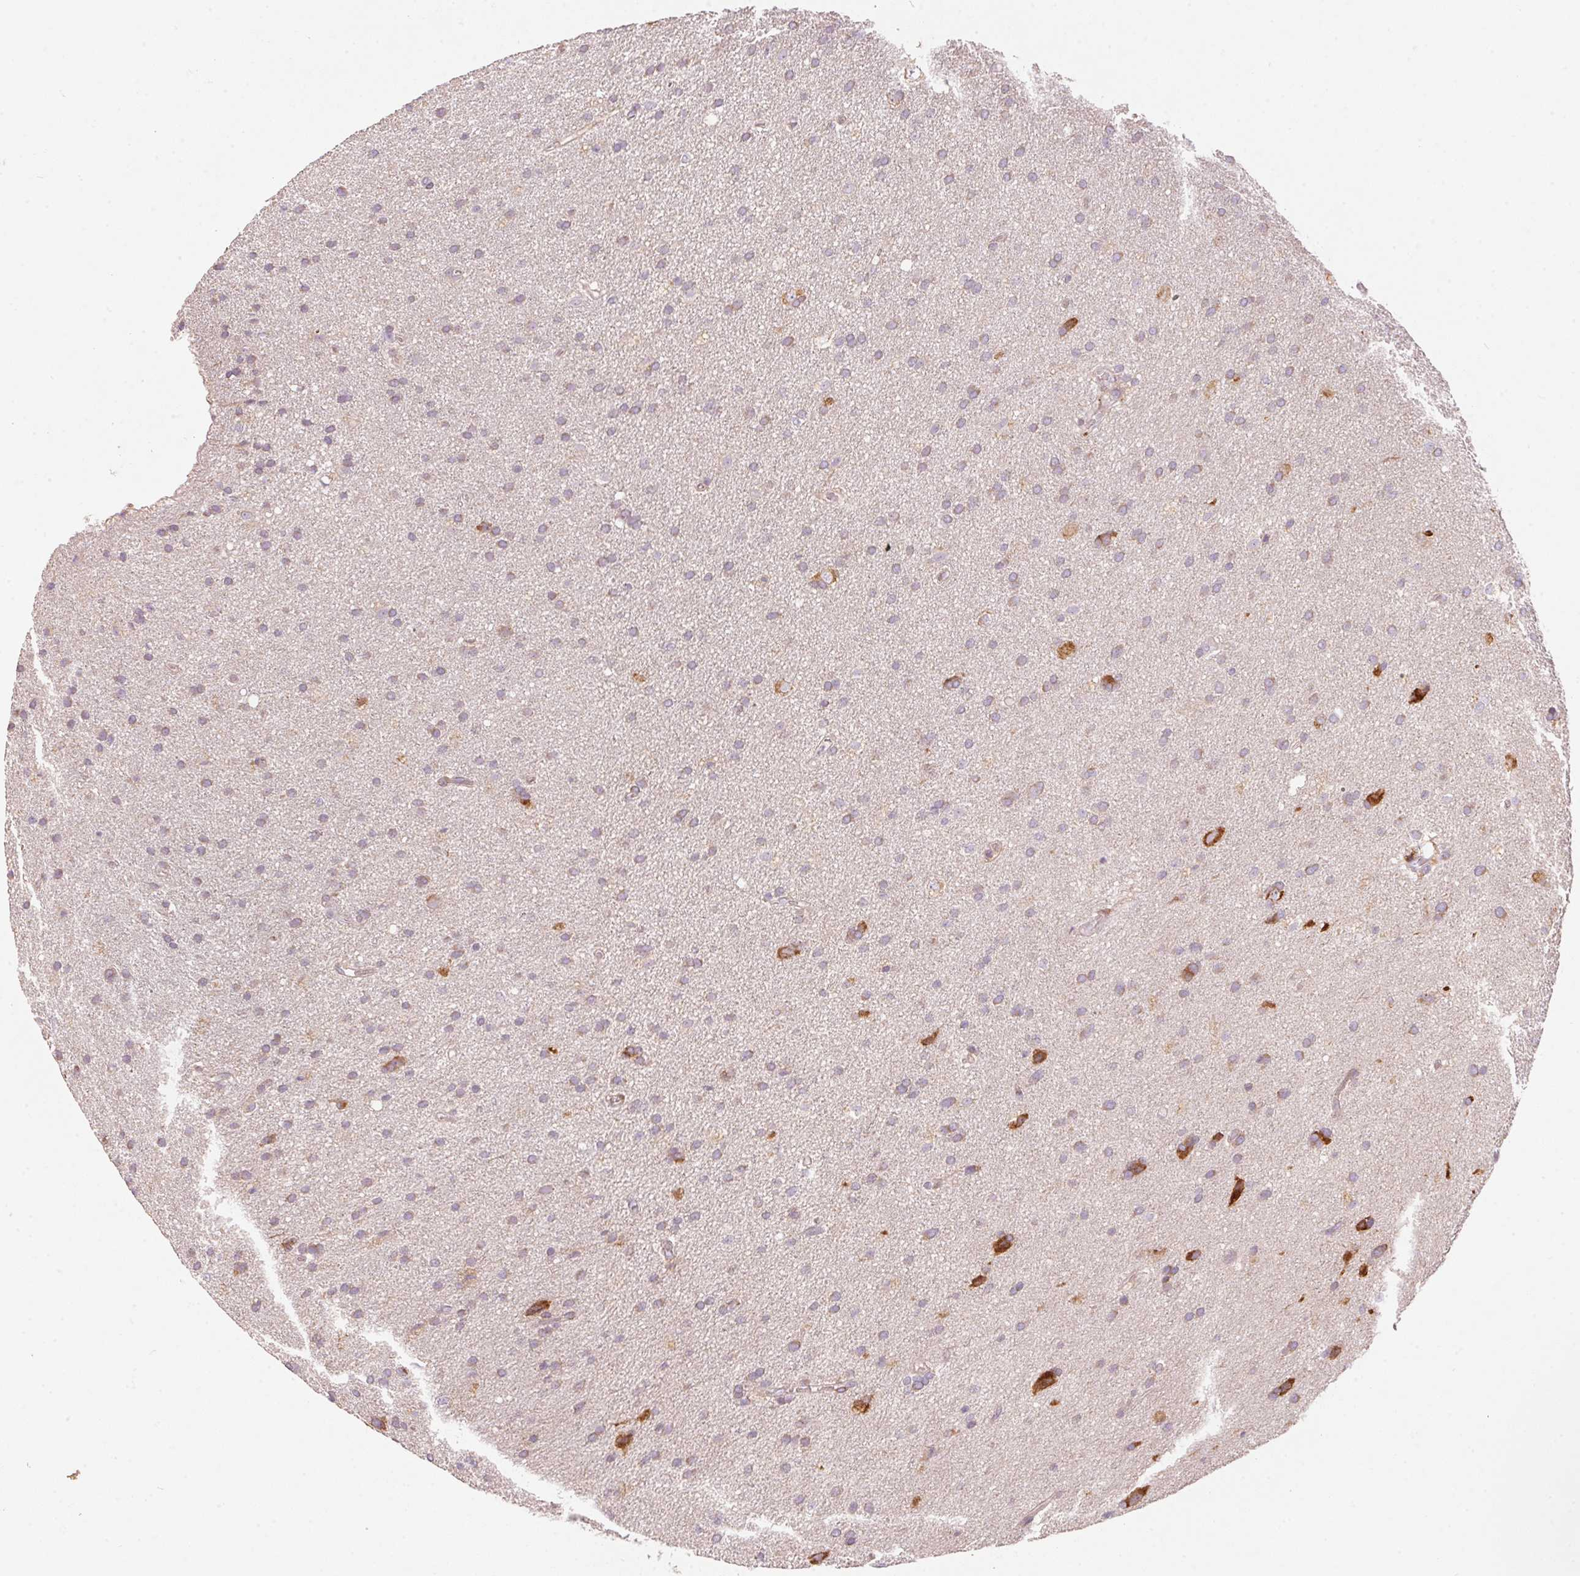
{"staining": {"intensity": "negative", "quantity": "none", "location": "none"}, "tissue": "glioma", "cell_type": "Tumor cells", "image_type": "cancer", "snomed": [{"axis": "morphology", "description": "Glioma, malignant, Low grade"}, {"axis": "topography", "description": "Brain"}], "caption": "Malignant low-grade glioma was stained to show a protein in brown. There is no significant expression in tumor cells.", "gene": "BLOC1S2", "patient": {"sex": "female", "age": 54}}